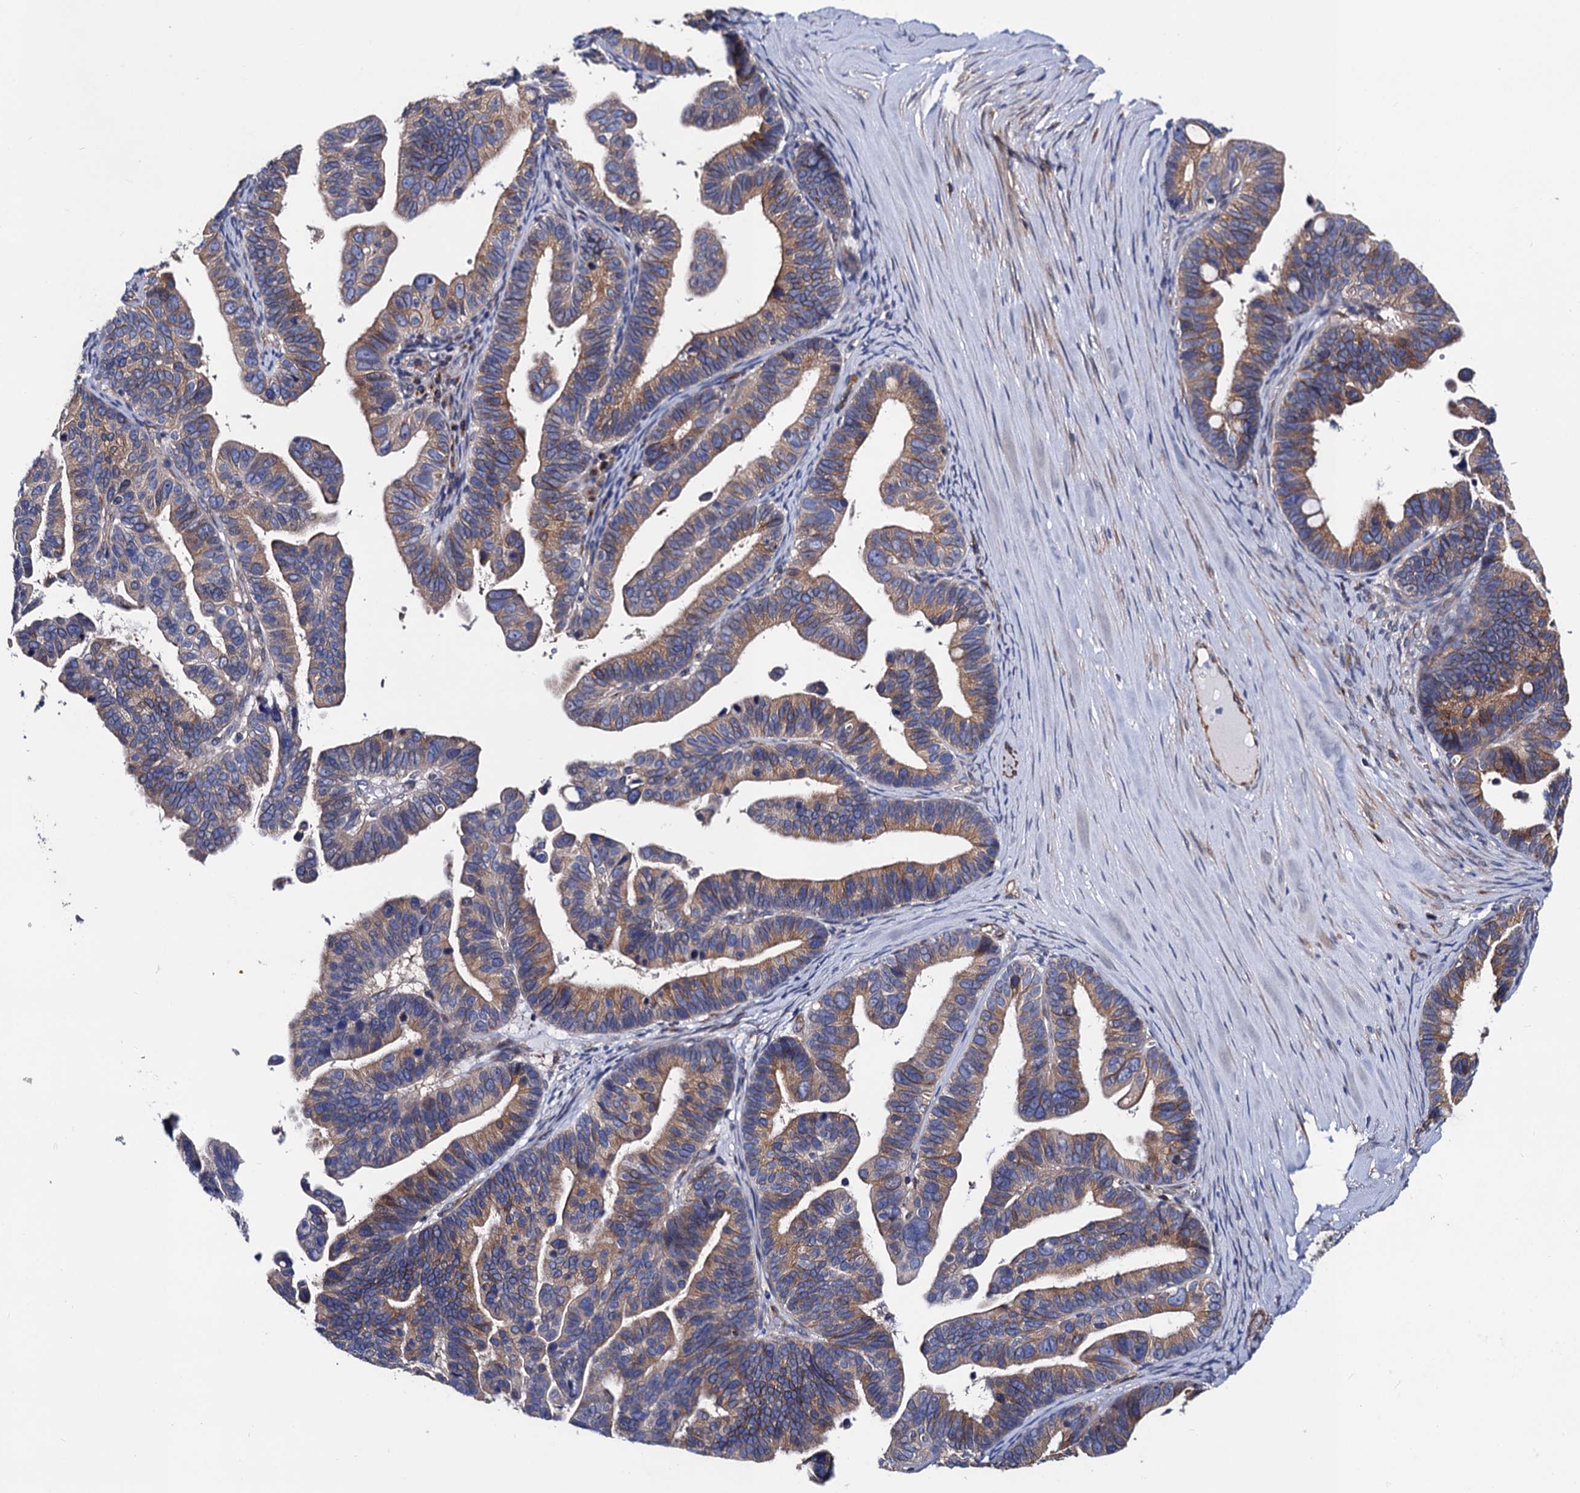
{"staining": {"intensity": "moderate", "quantity": ">75%", "location": "cytoplasmic/membranous"}, "tissue": "ovarian cancer", "cell_type": "Tumor cells", "image_type": "cancer", "snomed": [{"axis": "morphology", "description": "Cystadenocarcinoma, serous, NOS"}, {"axis": "topography", "description": "Ovary"}], "caption": "Protein staining of ovarian cancer (serous cystadenocarcinoma) tissue reveals moderate cytoplasmic/membranous expression in approximately >75% of tumor cells.", "gene": "ZDHHC18", "patient": {"sex": "female", "age": 56}}